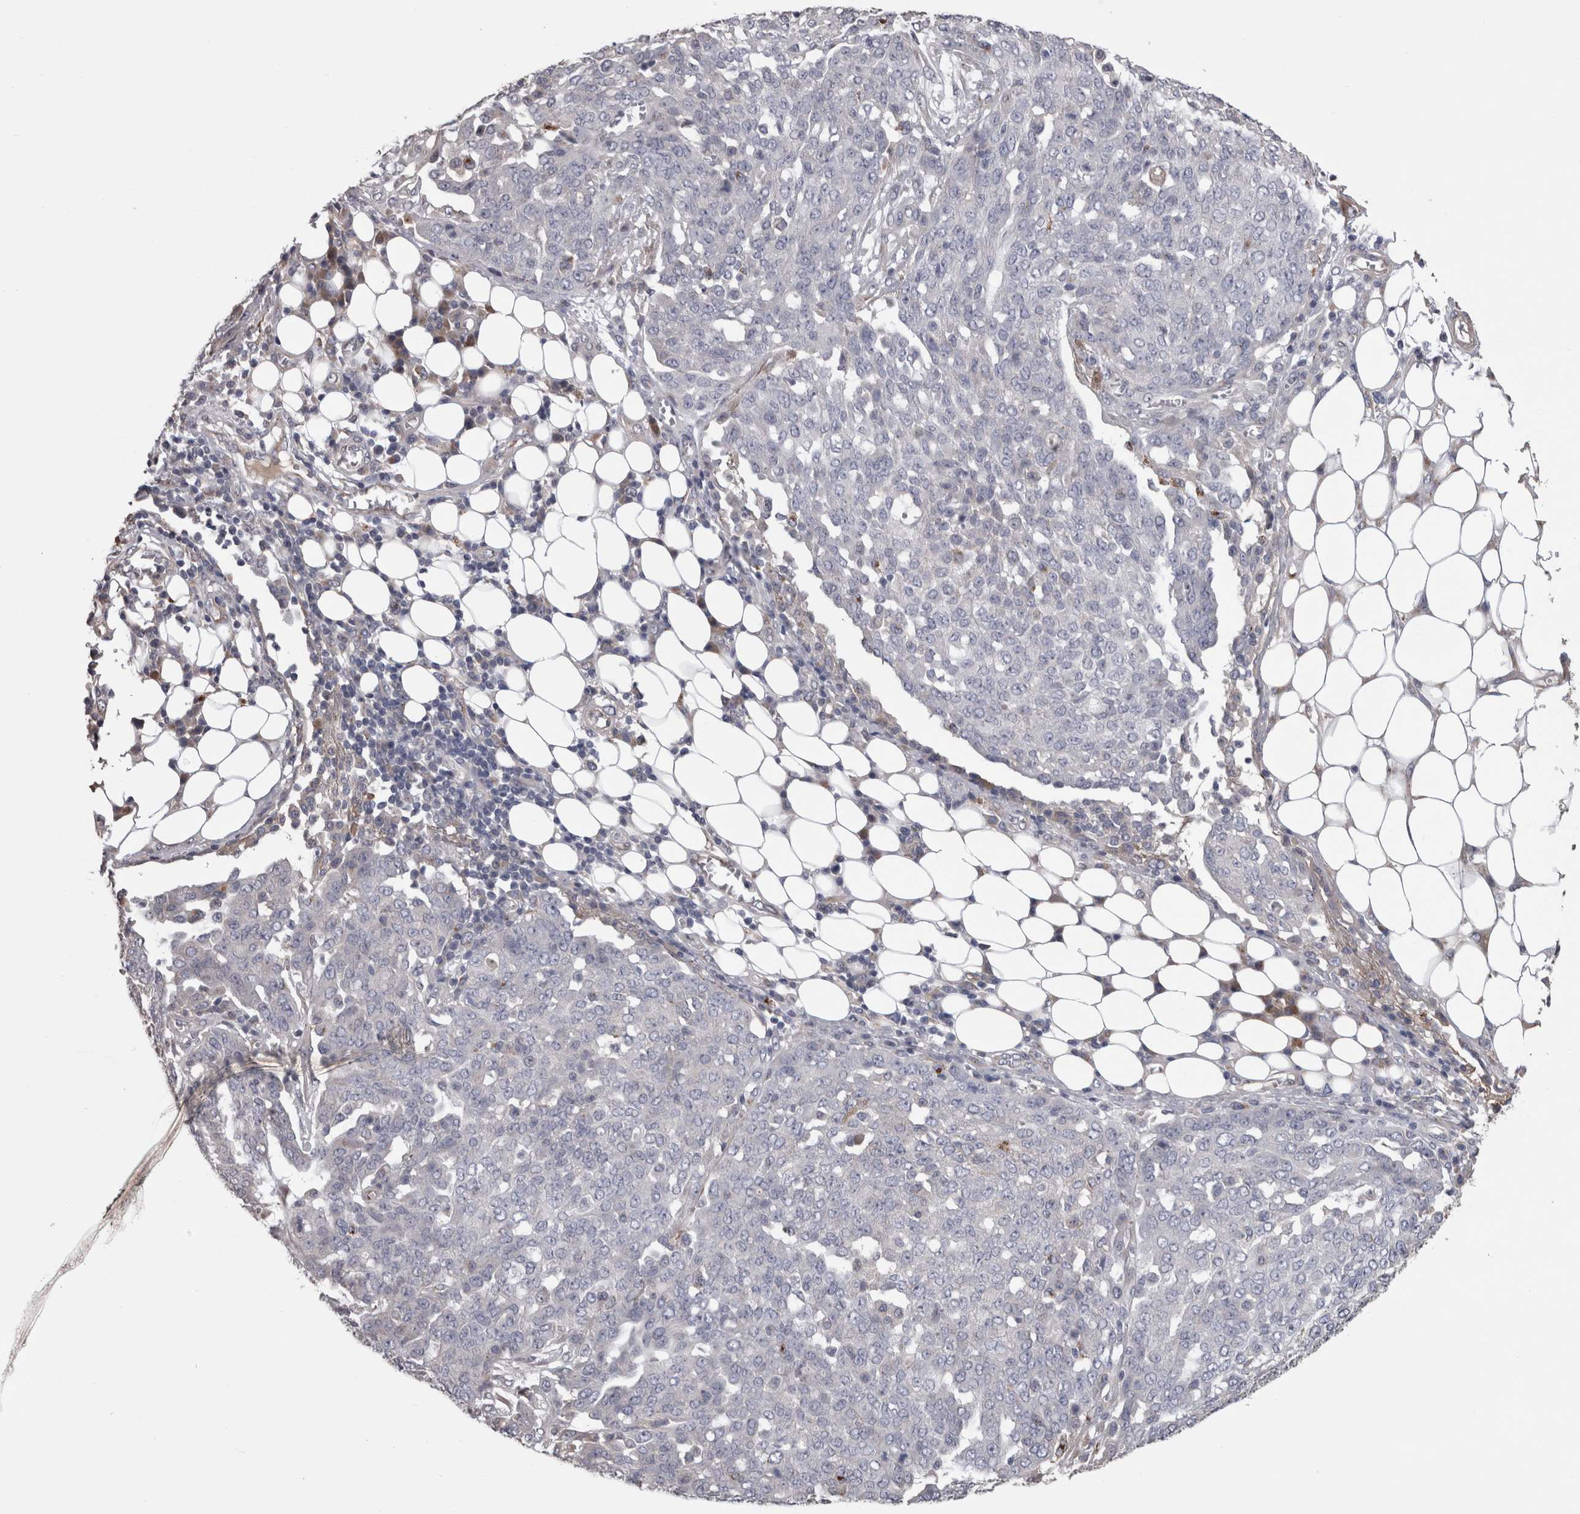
{"staining": {"intensity": "negative", "quantity": "none", "location": "none"}, "tissue": "ovarian cancer", "cell_type": "Tumor cells", "image_type": "cancer", "snomed": [{"axis": "morphology", "description": "Cystadenocarcinoma, serous, NOS"}, {"axis": "topography", "description": "Soft tissue"}, {"axis": "topography", "description": "Ovary"}], "caption": "An immunohistochemistry image of ovarian cancer is shown. There is no staining in tumor cells of ovarian cancer.", "gene": "STC1", "patient": {"sex": "female", "age": 57}}